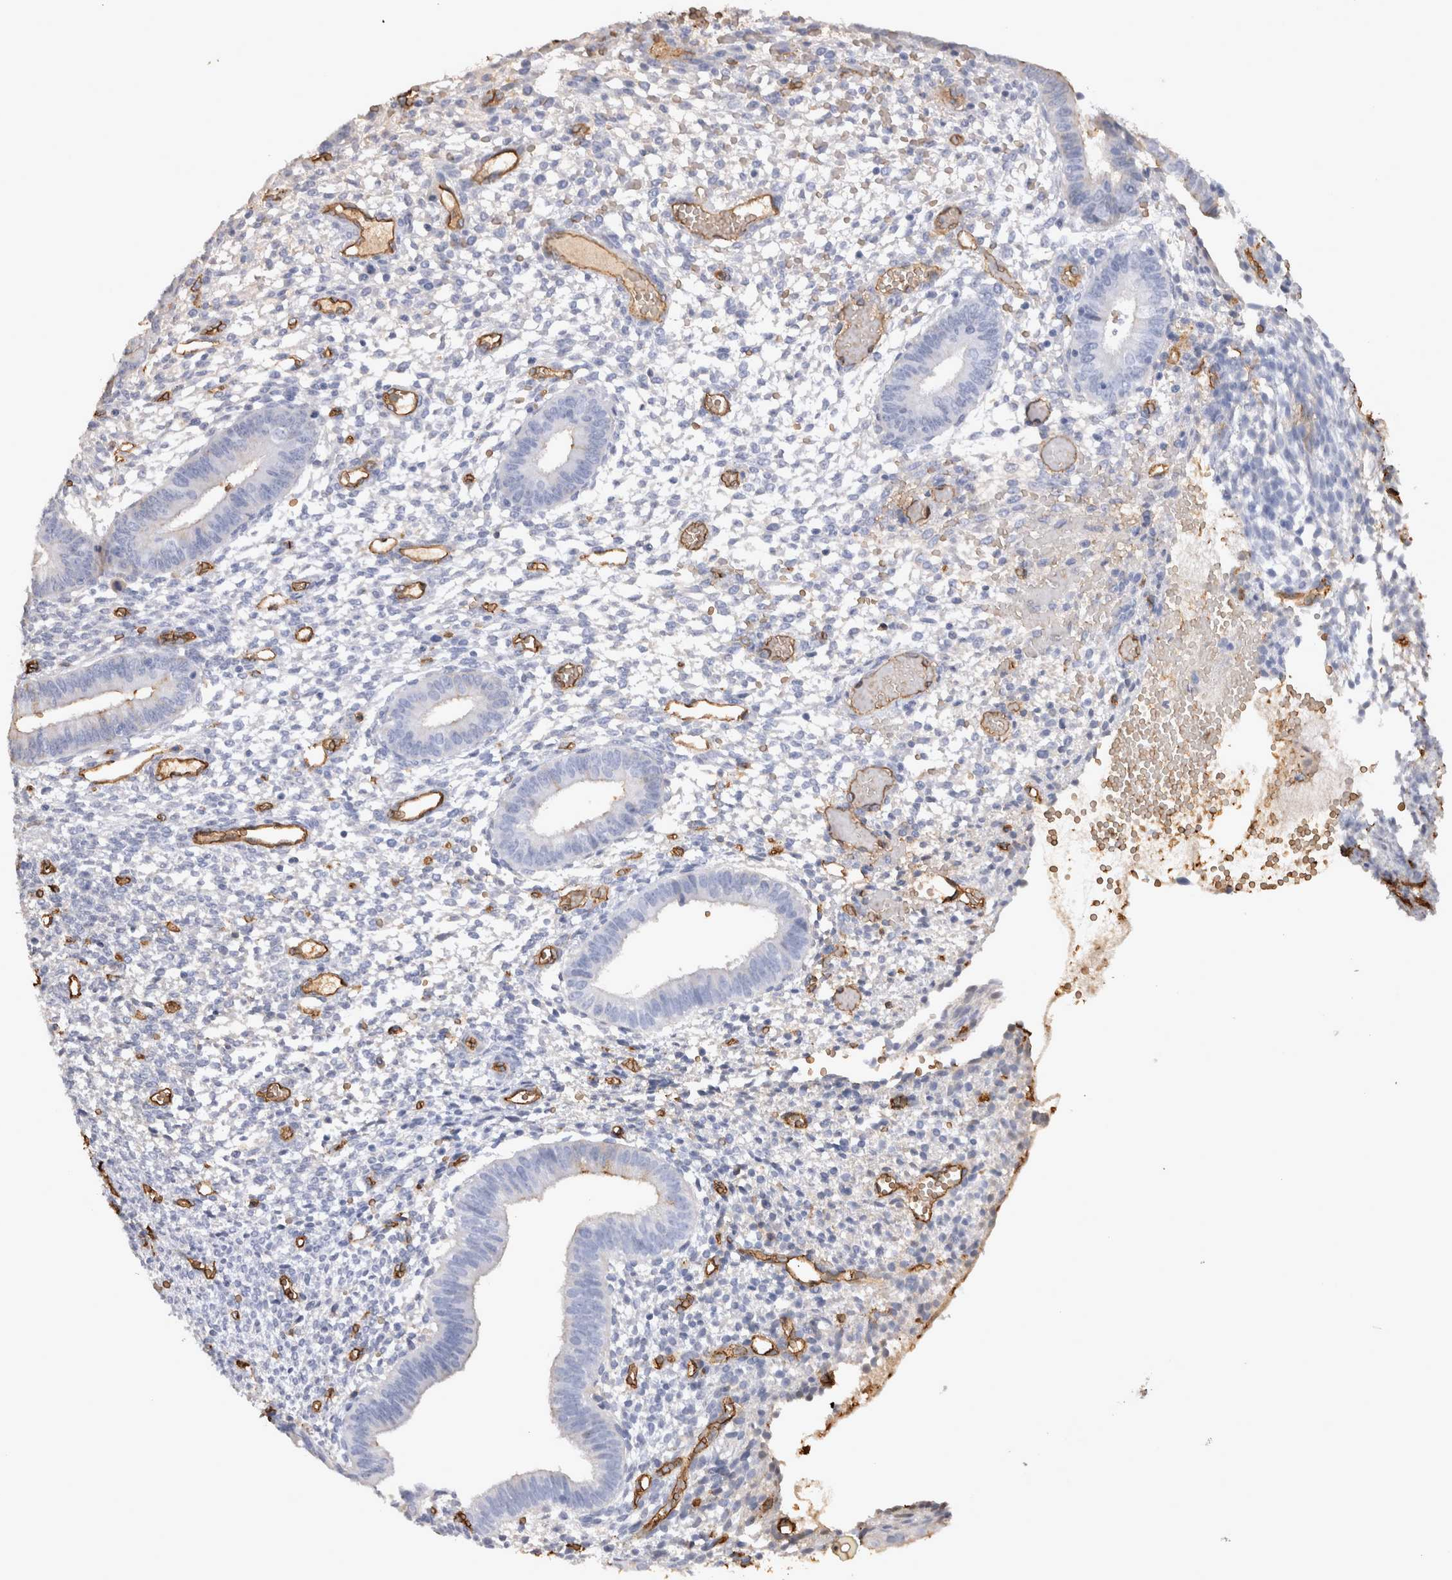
{"staining": {"intensity": "negative", "quantity": "none", "location": "none"}, "tissue": "endometrium", "cell_type": "Cells in endometrial stroma", "image_type": "normal", "snomed": [{"axis": "morphology", "description": "Normal tissue, NOS"}, {"axis": "topography", "description": "Endometrium"}], "caption": "DAB immunohistochemical staining of benign endometrium shows no significant positivity in cells in endometrial stroma. Nuclei are stained in blue.", "gene": "IL17RC", "patient": {"sex": "female", "age": 46}}